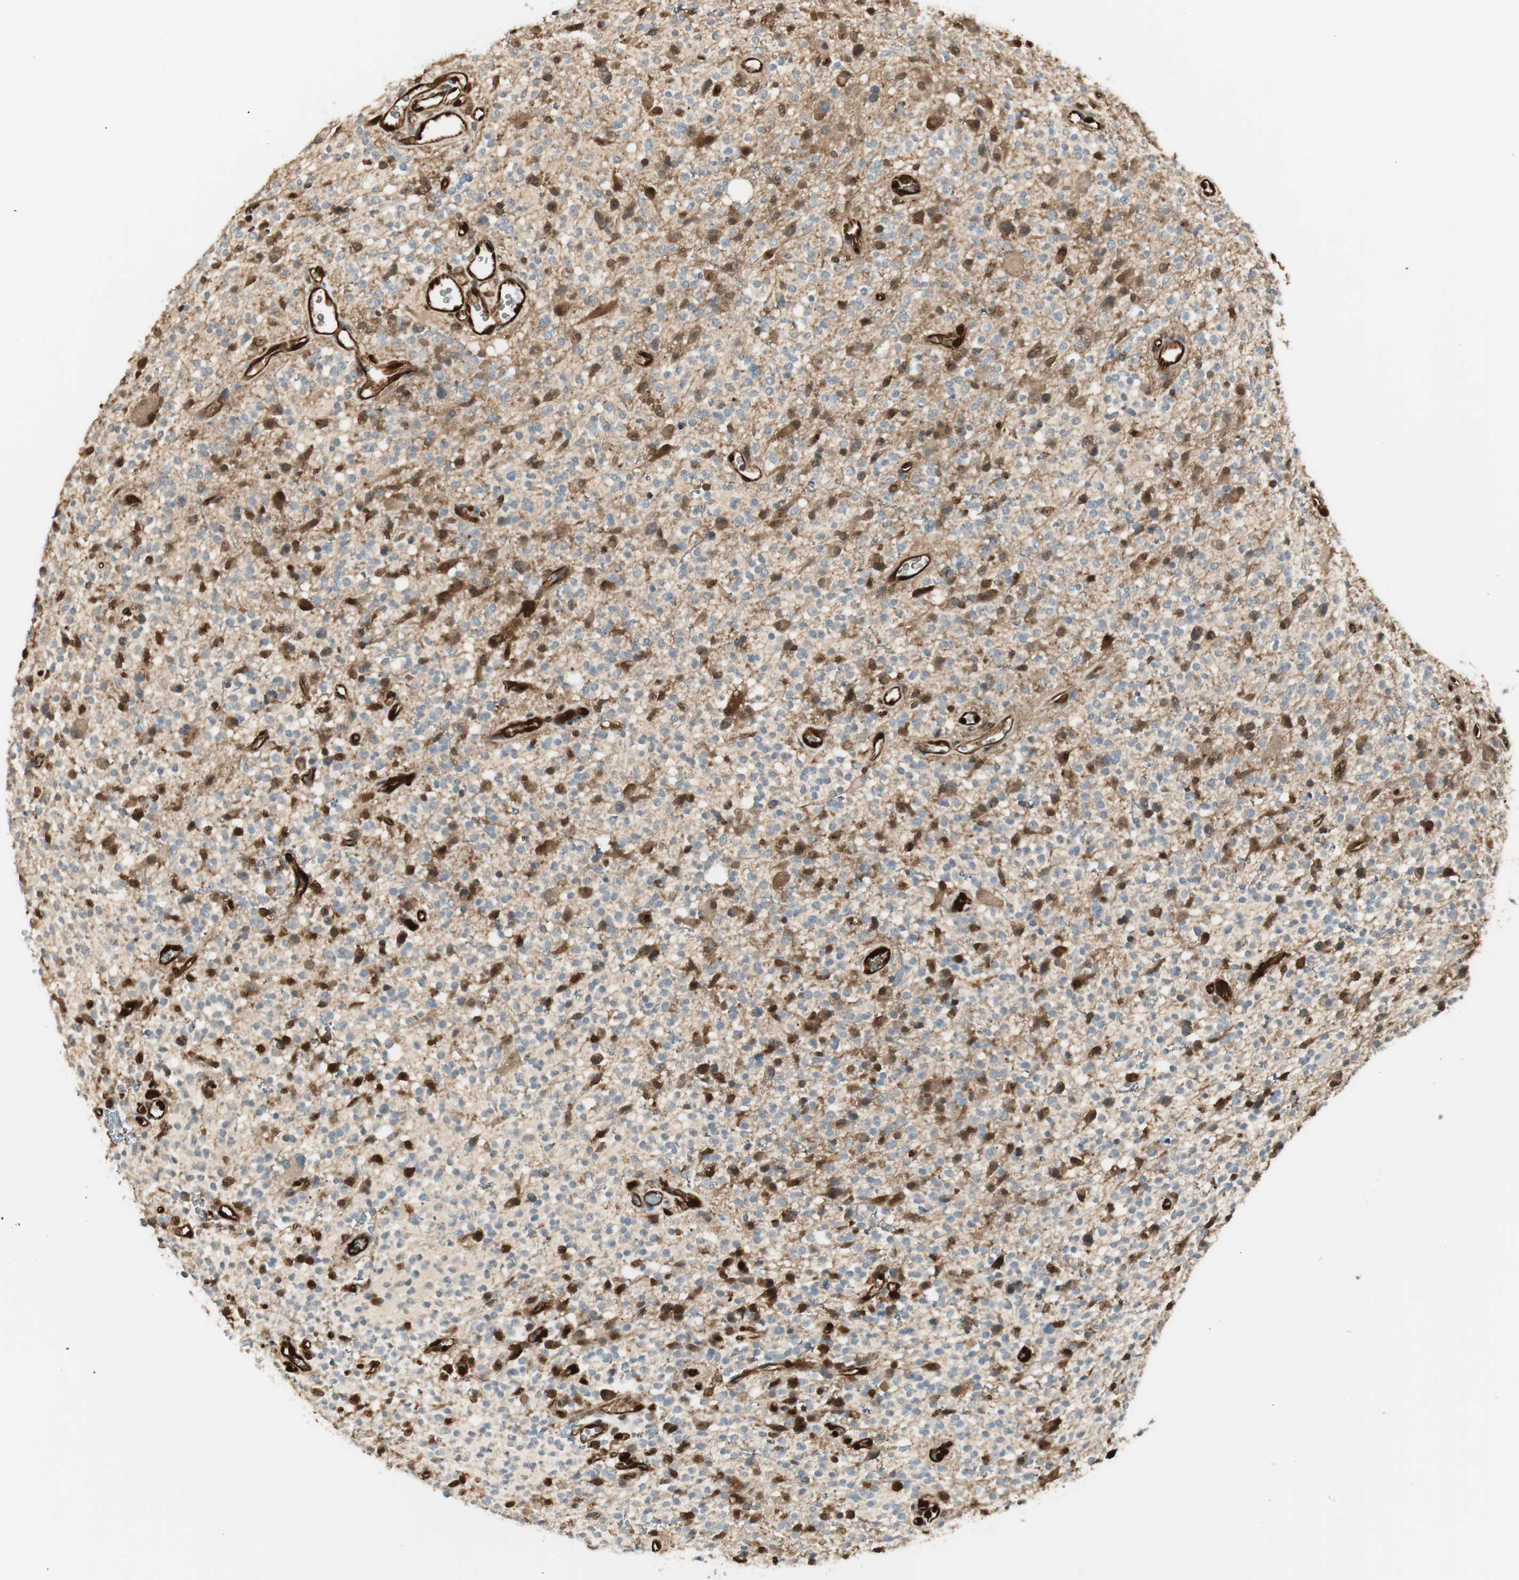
{"staining": {"intensity": "strong", "quantity": "<25%", "location": "cytoplasmic/membranous,nuclear"}, "tissue": "glioma", "cell_type": "Tumor cells", "image_type": "cancer", "snomed": [{"axis": "morphology", "description": "Glioma, malignant, High grade"}, {"axis": "topography", "description": "Brain"}], "caption": "This is an image of IHC staining of glioma, which shows strong staining in the cytoplasmic/membranous and nuclear of tumor cells.", "gene": "SERPINB6", "patient": {"sex": "male", "age": 48}}